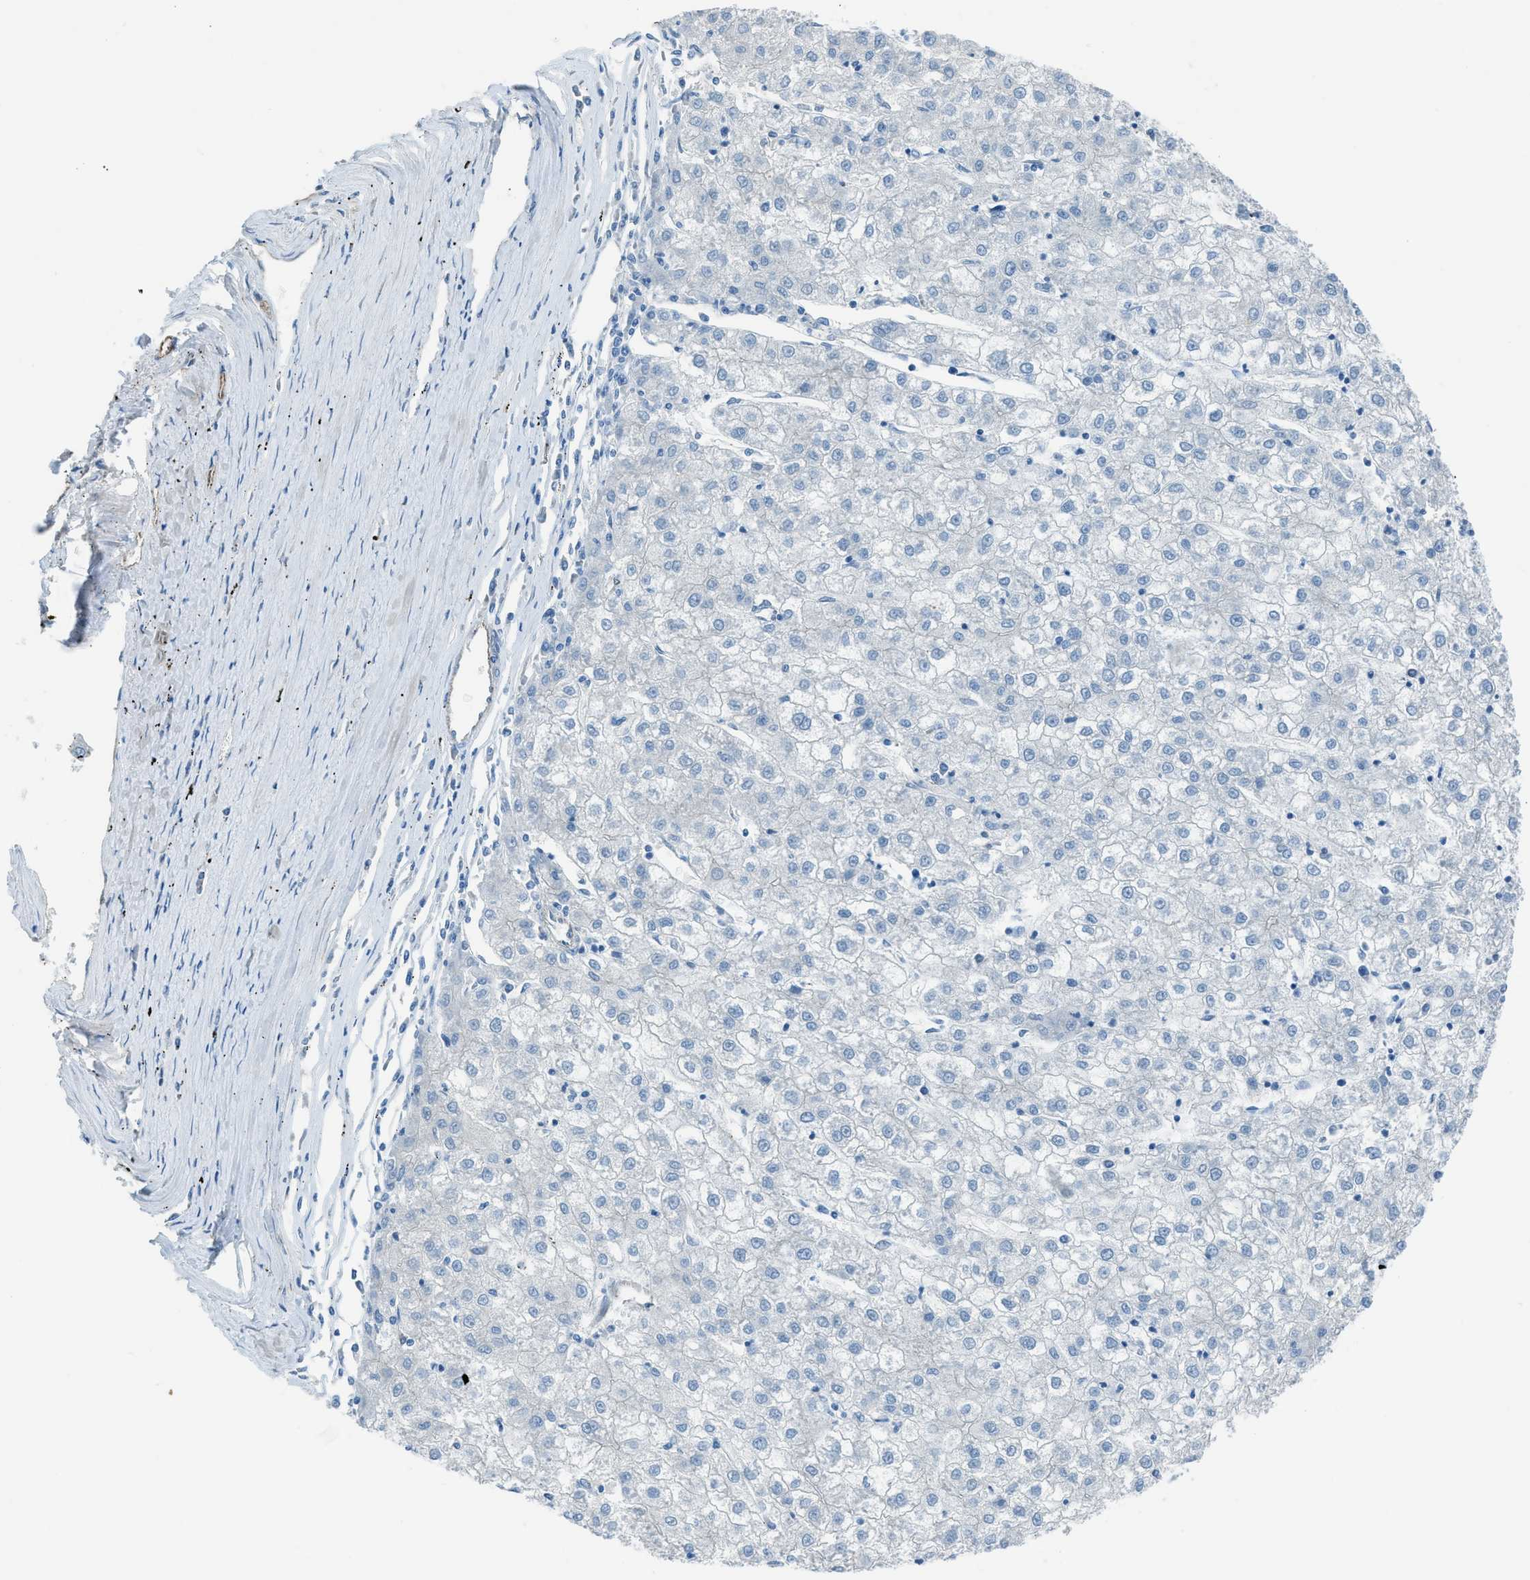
{"staining": {"intensity": "negative", "quantity": "none", "location": "none"}, "tissue": "liver cancer", "cell_type": "Tumor cells", "image_type": "cancer", "snomed": [{"axis": "morphology", "description": "Carcinoma, Hepatocellular, NOS"}, {"axis": "topography", "description": "Liver"}], "caption": "Histopathology image shows no protein staining in tumor cells of liver cancer (hepatocellular carcinoma) tissue.", "gene": "PRKN", "patient": {"sex": "male", "age": 72}}